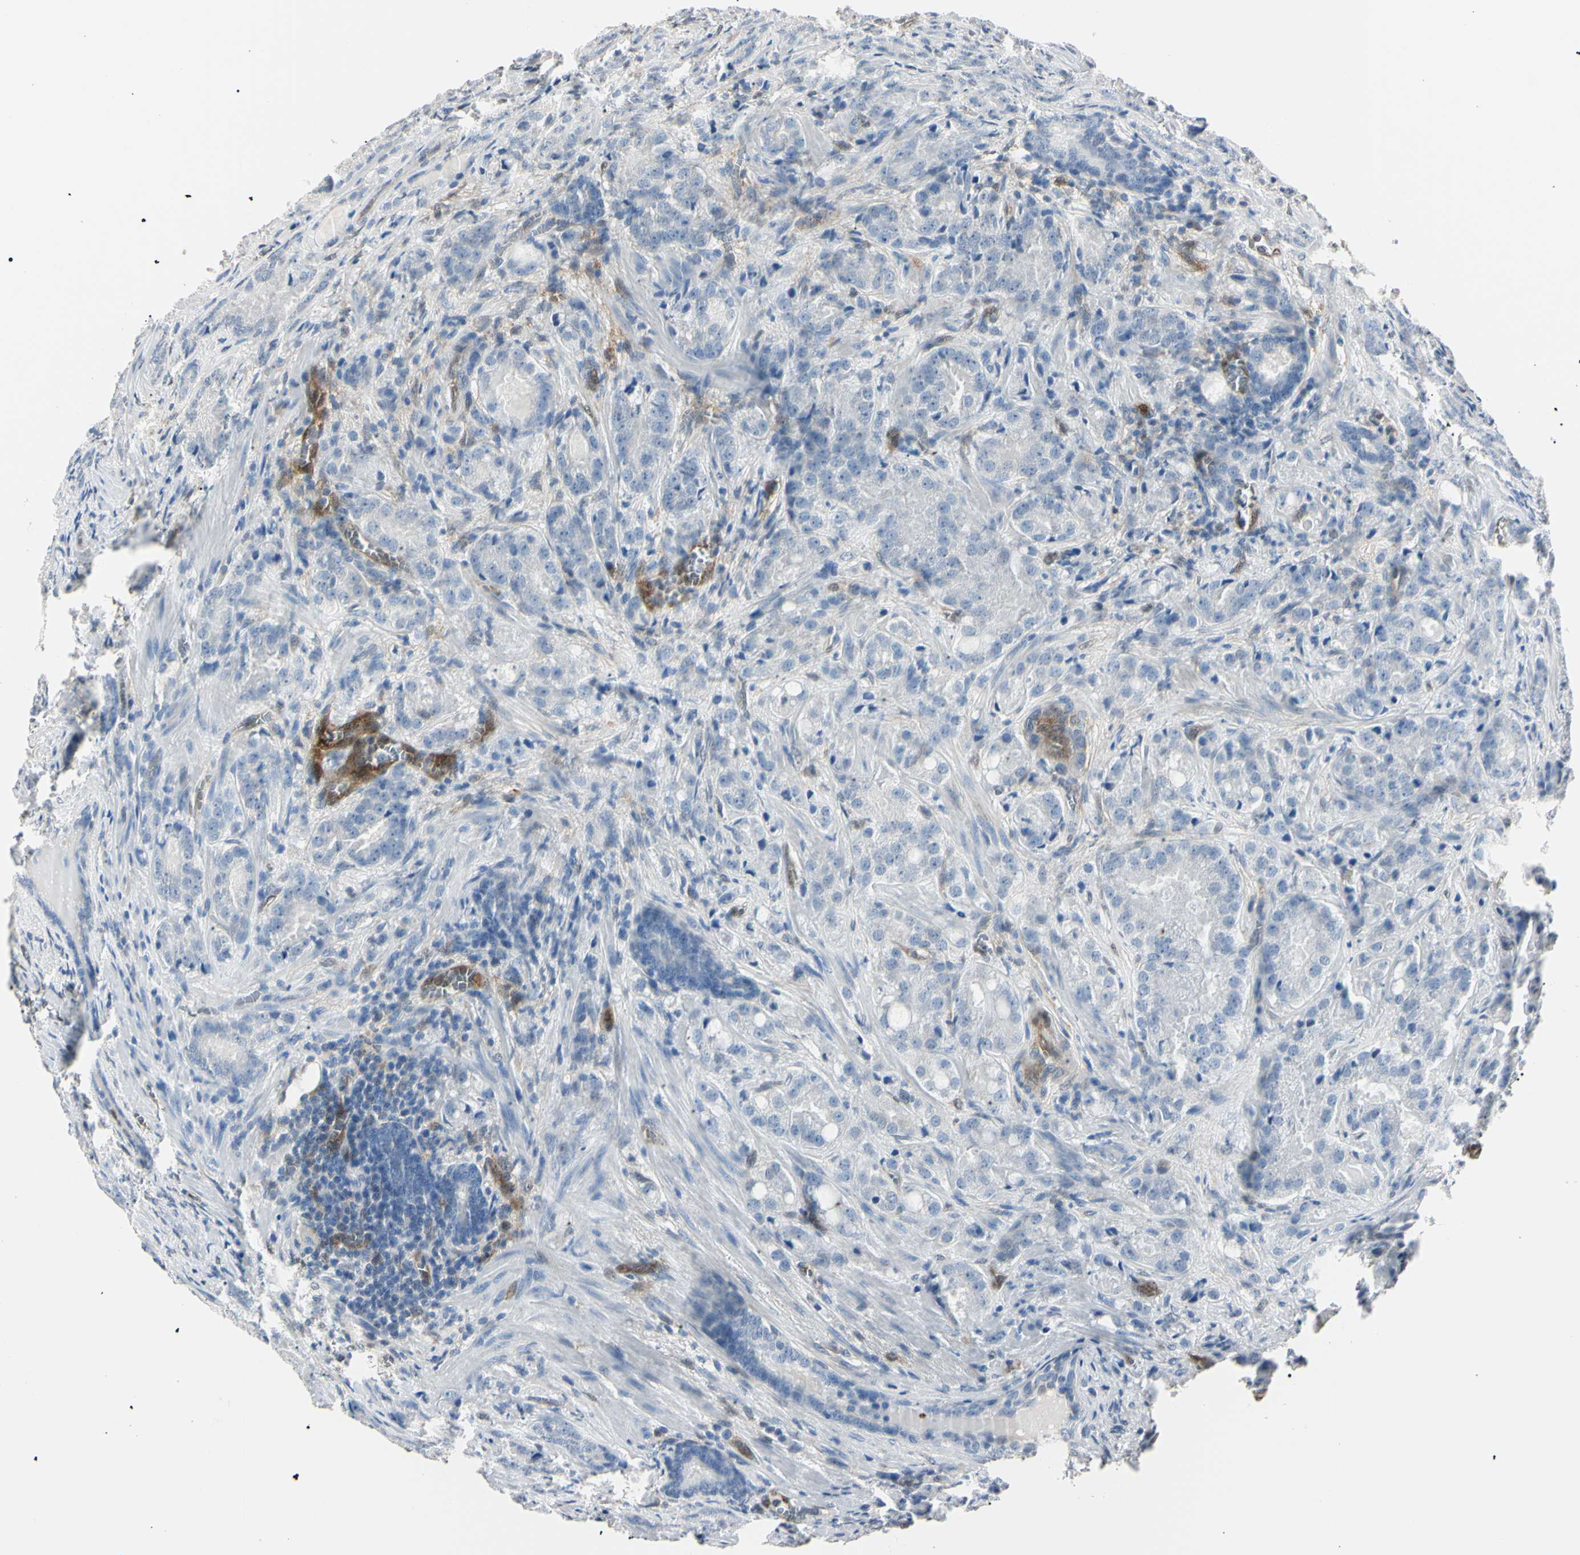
{"staining": {"intensity": "moderate", "quantity": "<25%", "location": "cytoplasmic/membranous,nuclear"}, "tissue": "prostate cancer", "cell_type": "Tumor cells", "image_type": "cancer", "snomed": [{"axis": "morphology", "description": "Adenocarcinoma, High grade"}, {"axis": "topography", "description": "Prostate"}], "caption": "Approximately <25% of tumor cells in human prostate high-grade adenocarcinoma exhibit moderate cytoplasmic/membranous and nuclear protein staining as visualized by brown immunohistochemical staining.", "gene": "AKR1C3", "patient": {"sex": "male", "age": 64}}